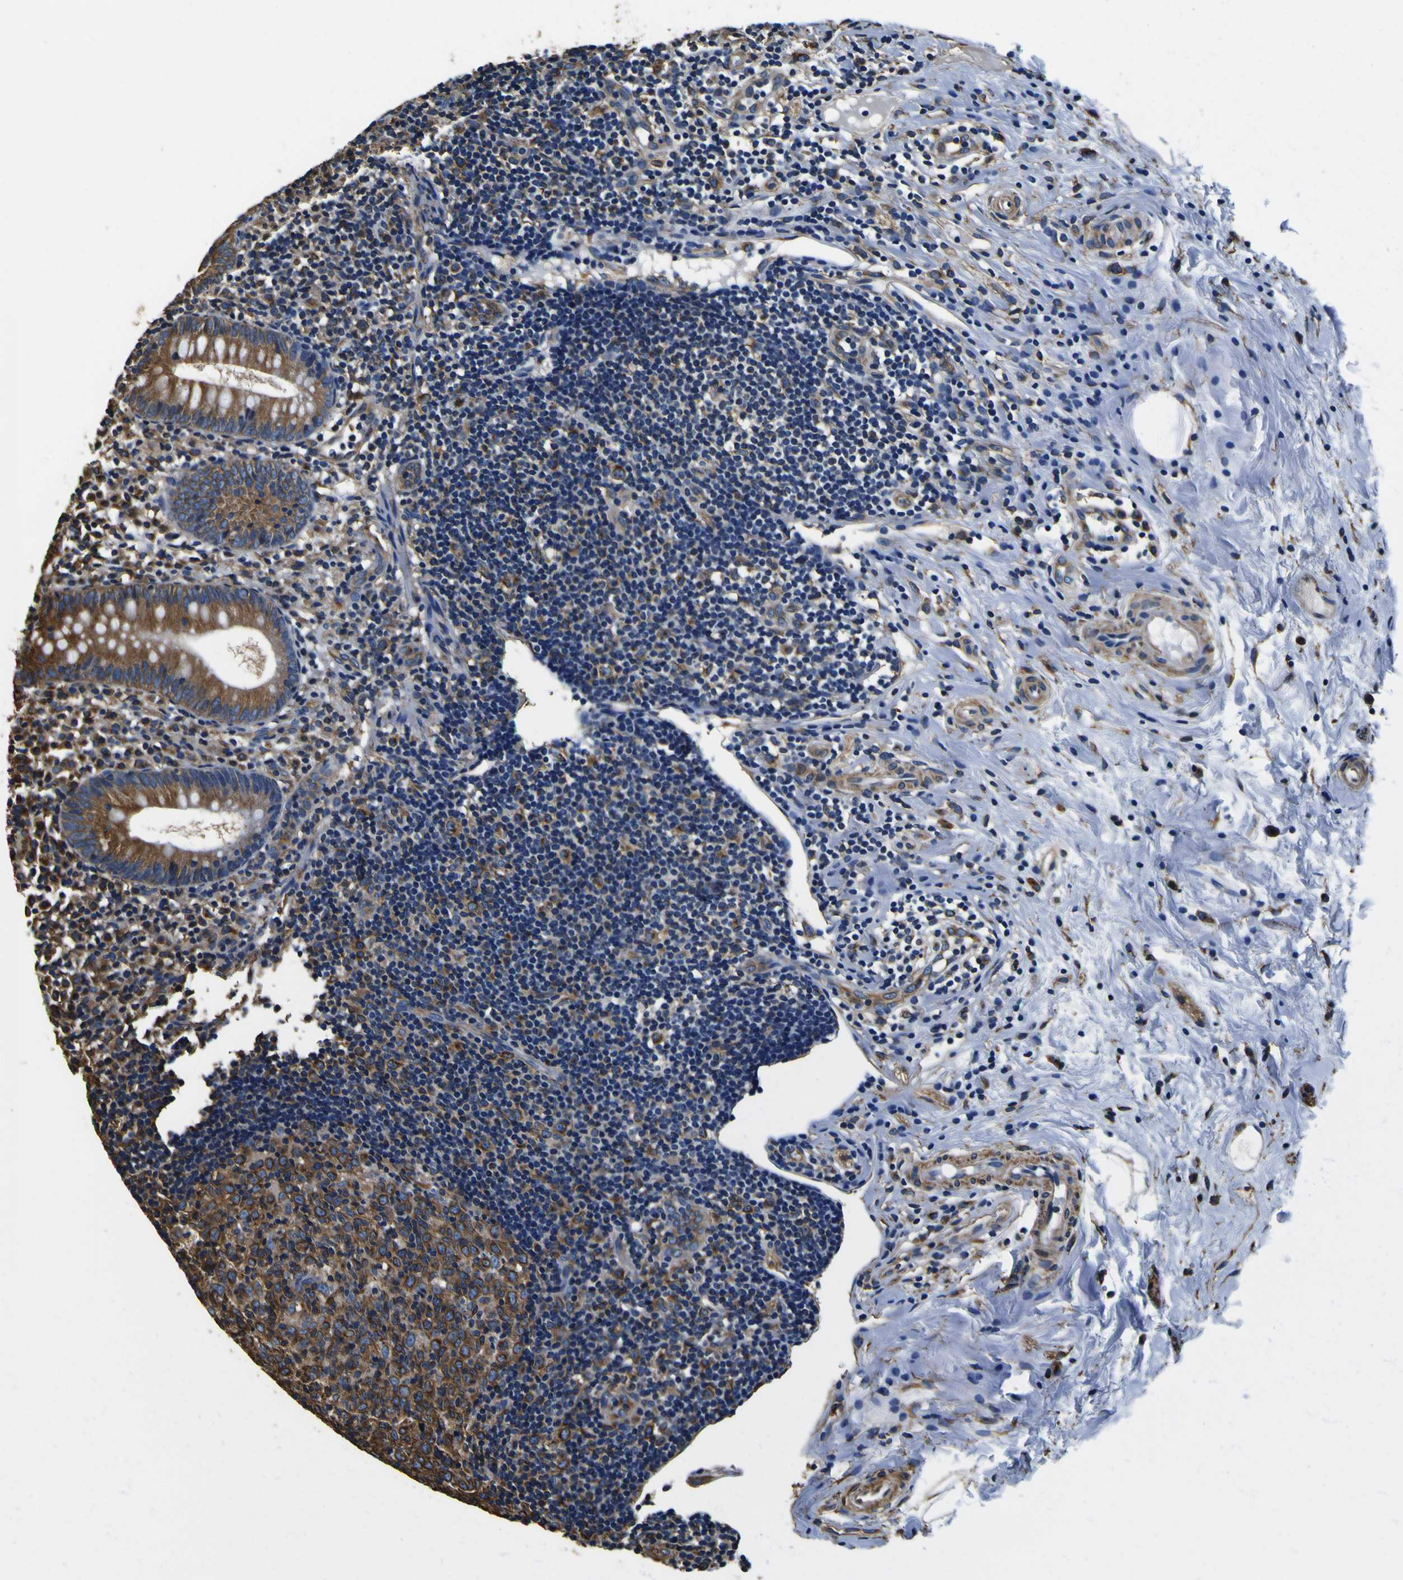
{"staining": {"intensity": "moderate", "quantity": ">75%", "location": "cytoplasmic/membranous"}, "tissue": "appendix", "cell_type": "Glandular cells", "image_type": "normal", "snomed": [{"axis": "morphology", "description": "Normal tissue, NOS"}, {"axis": "topography", "description": "Appendix"}], "caption": "IHC micrograph of benign appendix: human appendix stained using IHC displays medium levels of moderate protein expression localized specifically in the cytoplasmic/membranous of glandular cells, appearing as a cytoplasmic/membranous brown color.", "gene": "TUBA1B", "patient": {"sex": "female", "age": 20}}